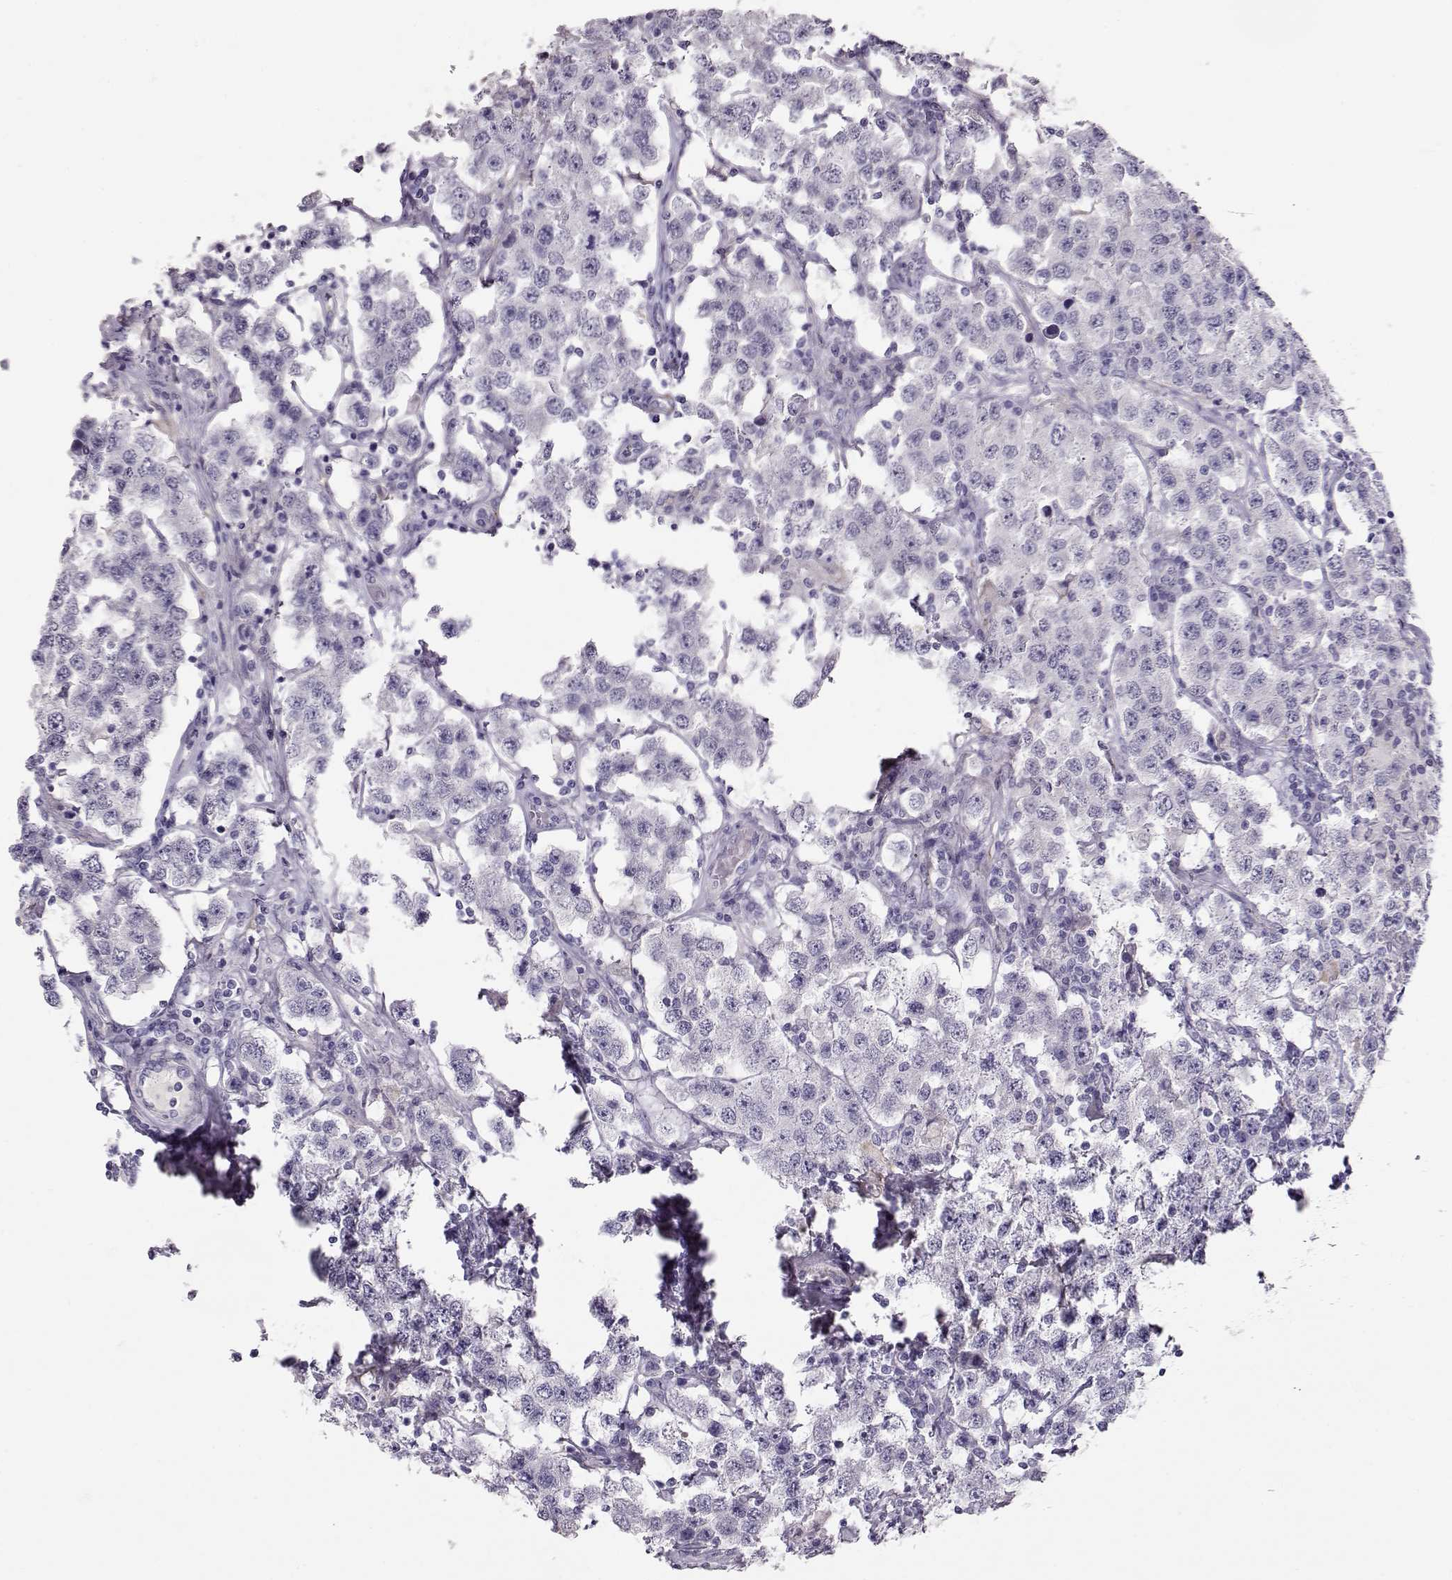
{"staining": {"intensity": "negative", "quantity": "none", "location": "none"}, "tissue": "testis cancer", "cell_type": "Tumor cells", "image_type": "cancer", "snomed": [{"axis": "morphology", "description": "Seminoma, NOS"}, {"axis": "topography", "description": "Testis"}], "caption": "Immunohistochemistry micrograph of human testis cancer (seminoma) stained for a protein (brown), which reveals no positivity in tumor cells. (DAB immunohistochemistry with hematoxylin counter stain).", "gene": "RBM44", "patient": {"sex": "male", "age": 52}}